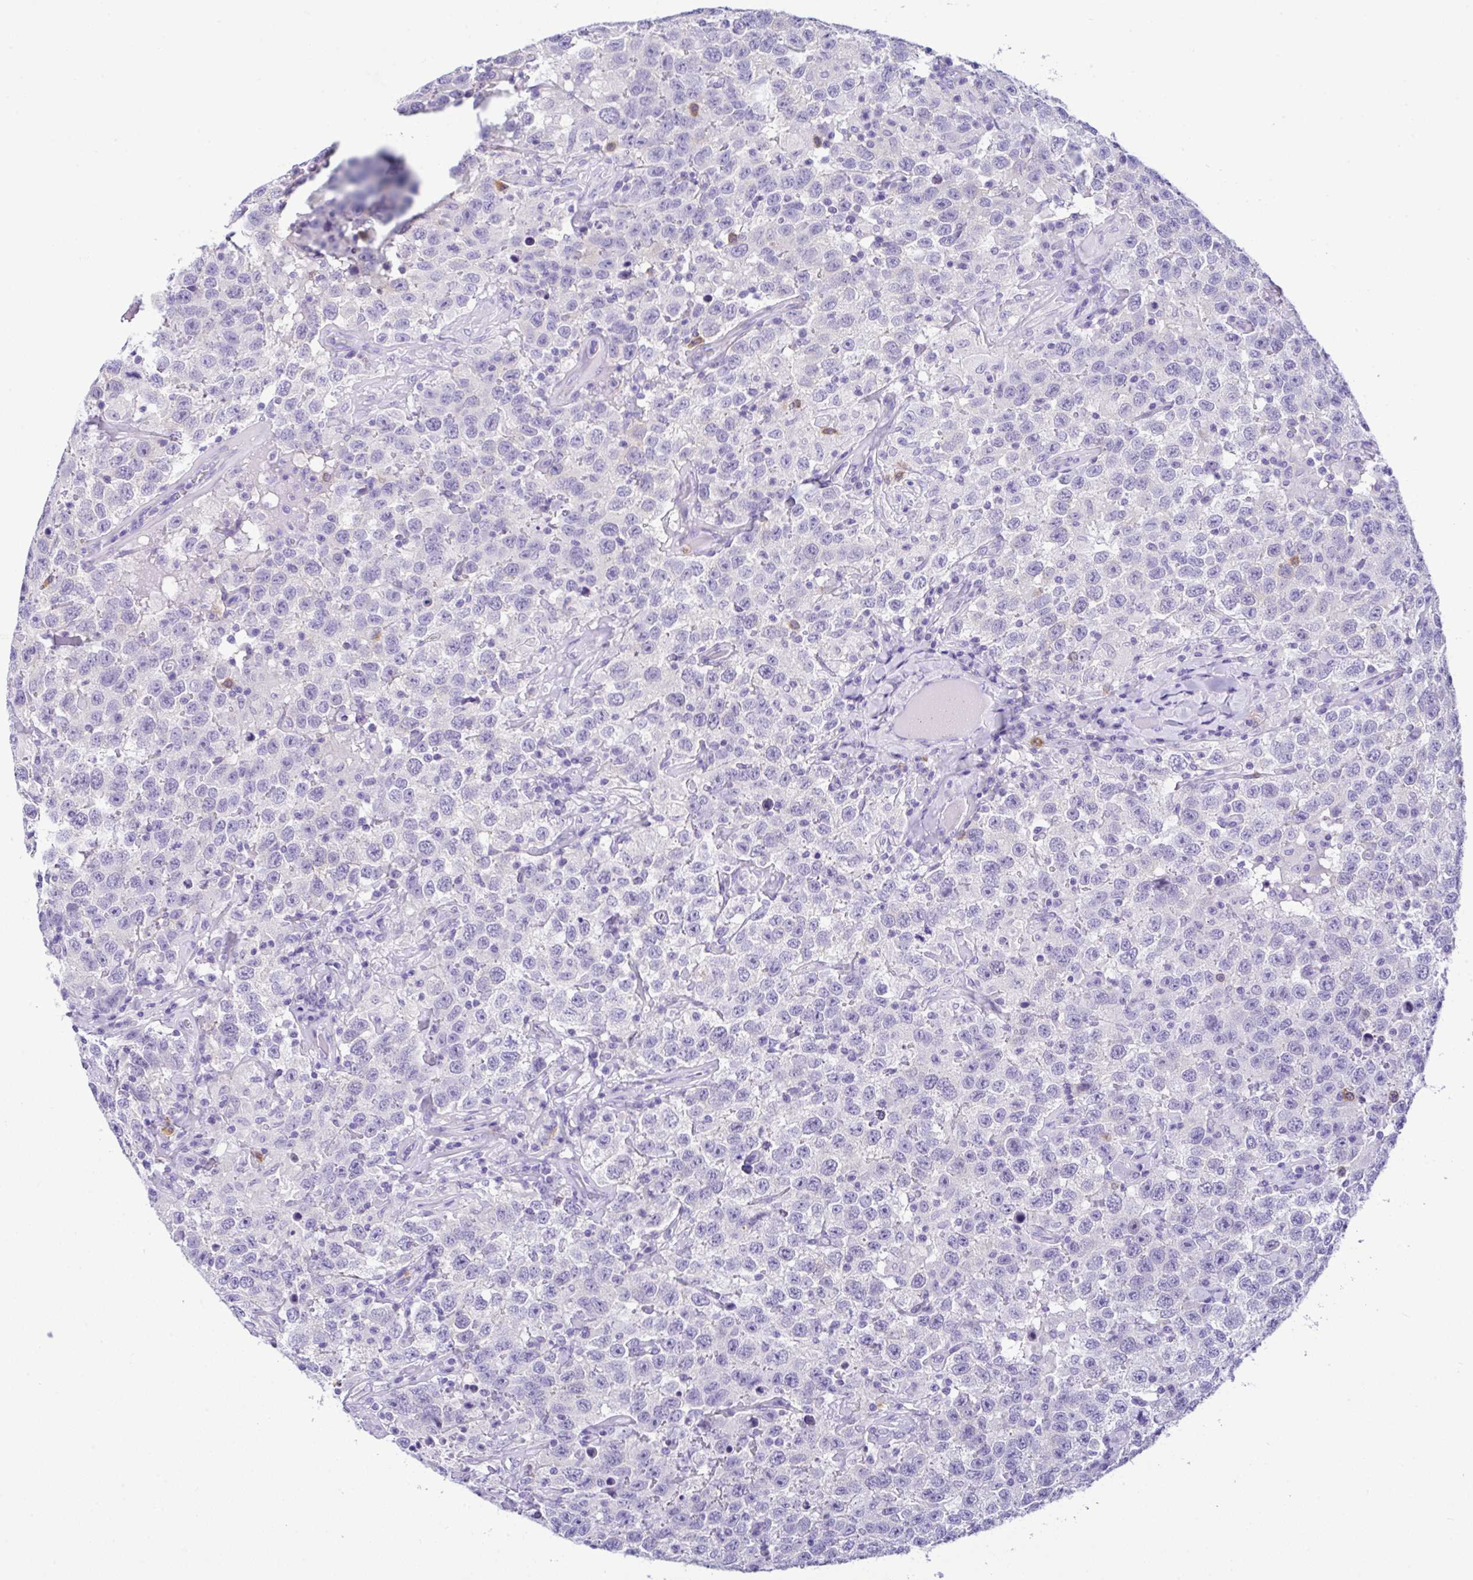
{"staining": {"intensity": "negative", "quantity": "none", "location": "none"}, "tissue": "testis cancer", "cell_type": "Tumor cells", "image_type": "cancer", "snomed": [{"axis": "morphology", "description": "Seminoma, NOS"}, {"axis": "topography", "description": "Testis"}], "caption": "This micrograph is of testis seminoma stained with immunohistochemistry to label a protein in brown with the nuclei are counter-stained blue. There is no staining in tumor cells.", "gene": "RRM2", "patient": {"sex": "male", "age": 41}}